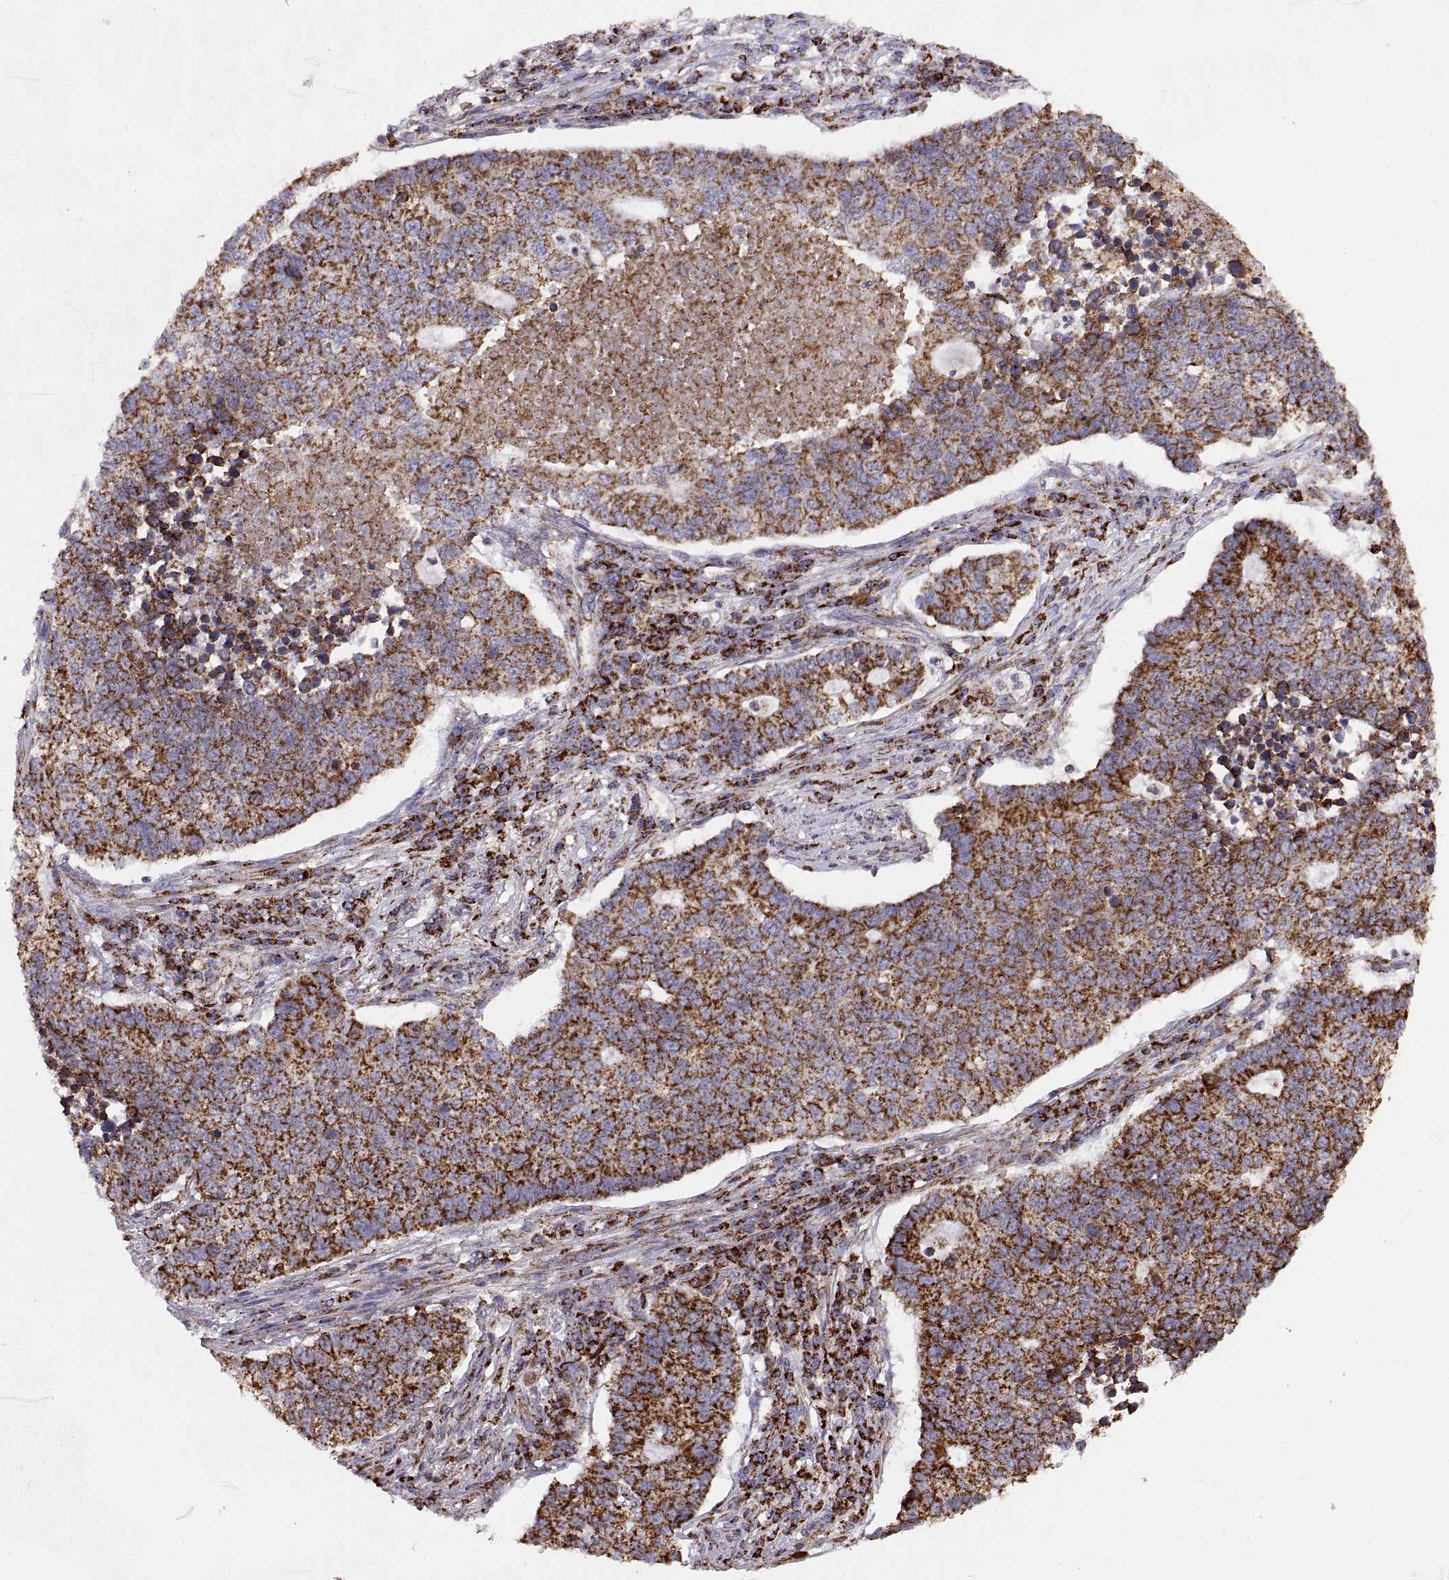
{"staining": {"intensity": "strong", "quantity": ">75%", "location": "cytoplasmic/membranous"}, "tissue": "lung cancer", "cell_type": "Tumor cells", "image_type": "cancer", "snomed": [{"axis": "morphology", "description": "Adenocarcinoma, NOS"}, {"axis": "topography", "description": "Lung"}], "caption": "This is a histology image of immunohistochemistry staining of lung cancer, which shows strong positivity in the cytoplasmic/membranous of tumor cells.", "gene": "ARSD", "patient": {"sex": "male", "age": 57}}